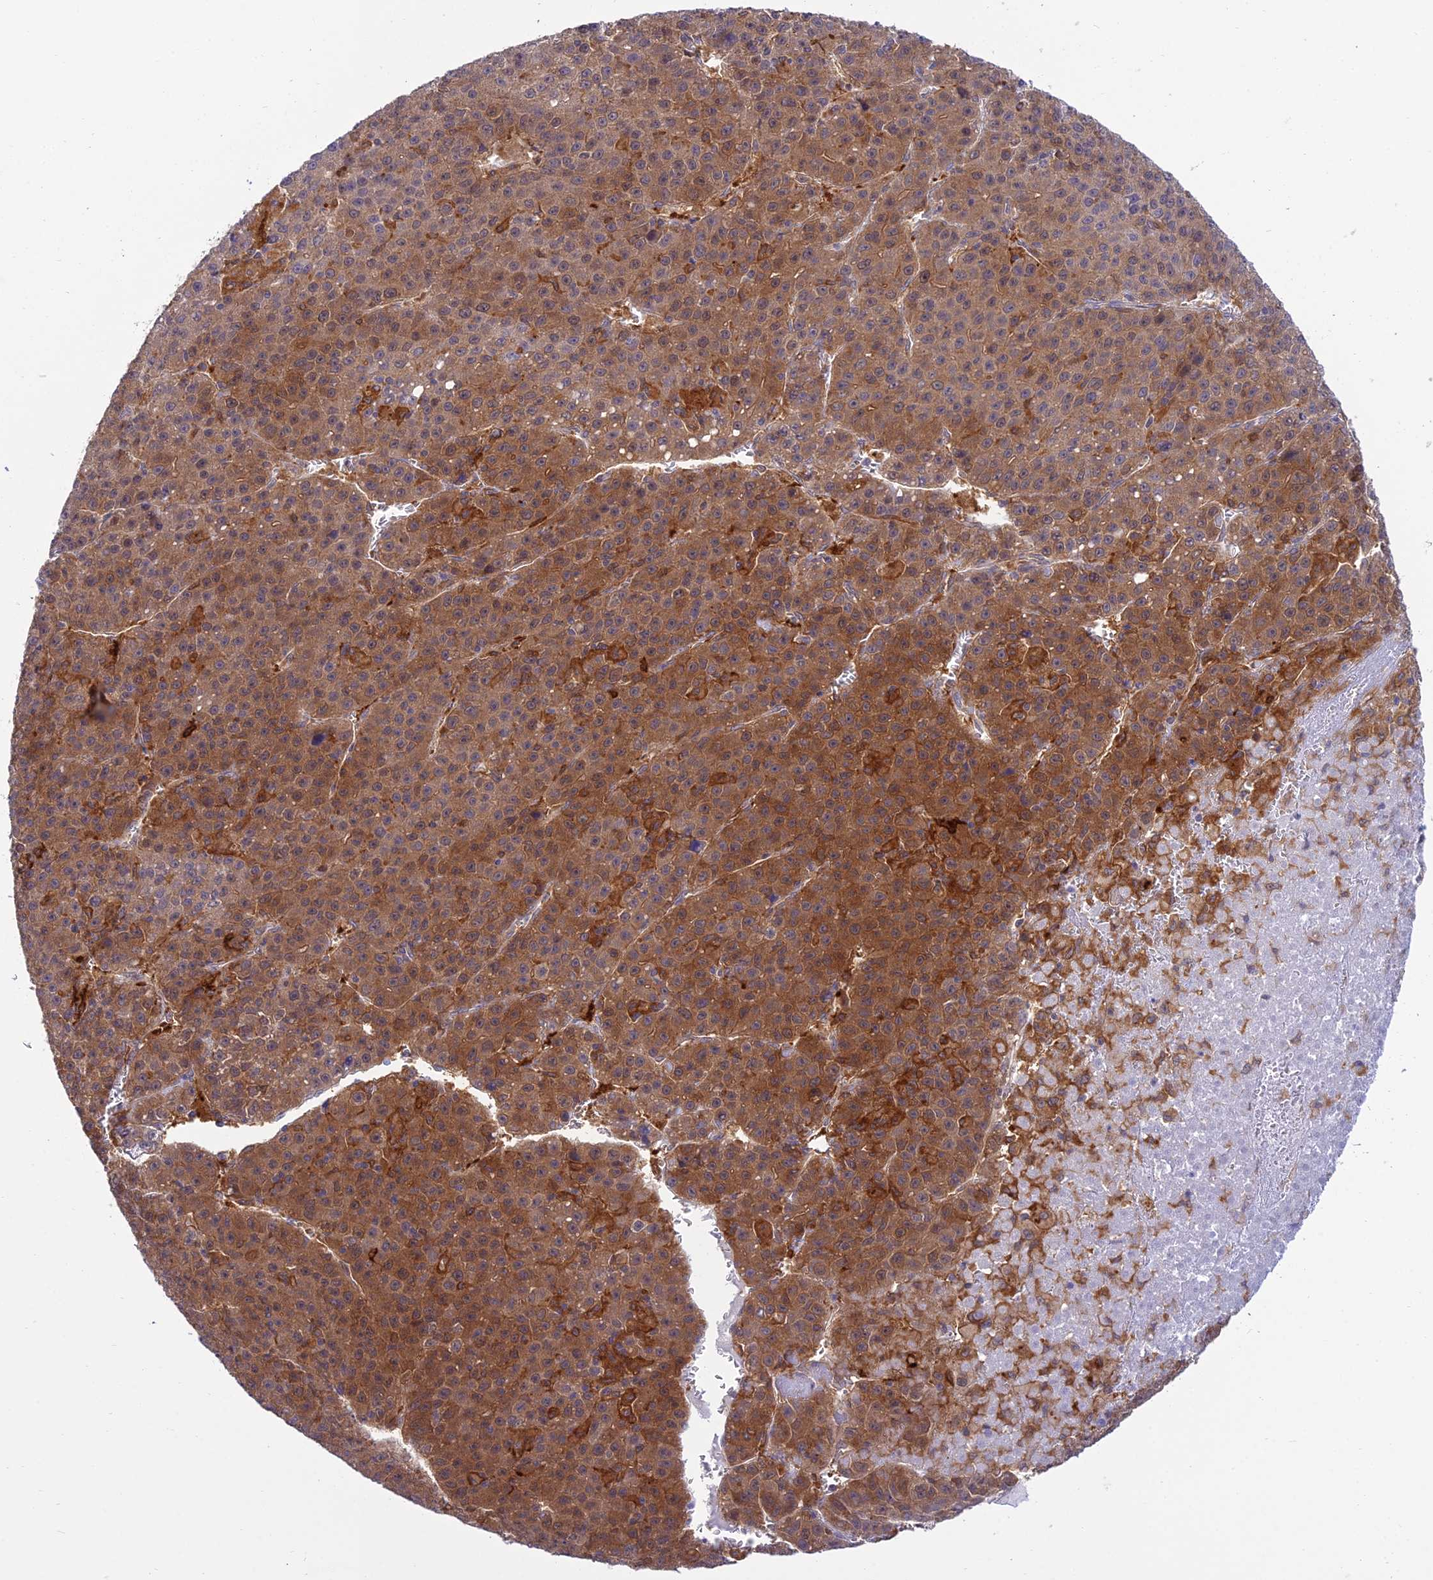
{"staining": {"intensity": "moderate", "quantity": ">75%", "location": "cytoplasmic/membranous"}, "tissue": "liver cancer", "cell_type": "Tumor cells", "image_type": "cancer", "snomed": [{"axis": "morphology", "description": "Carcinoma, Hepatocellular, NOS"}, {"axis": "topography", "description": "Liver"}], "caption": "This is a photomicrograph of immunohistochemistry staining of liver cancer, which shows moderate positivity in the cytoplasmic/membranous of tumor cells.", "gene": "UBE2G1", "patient": {"sex": "female", "age": 53}}